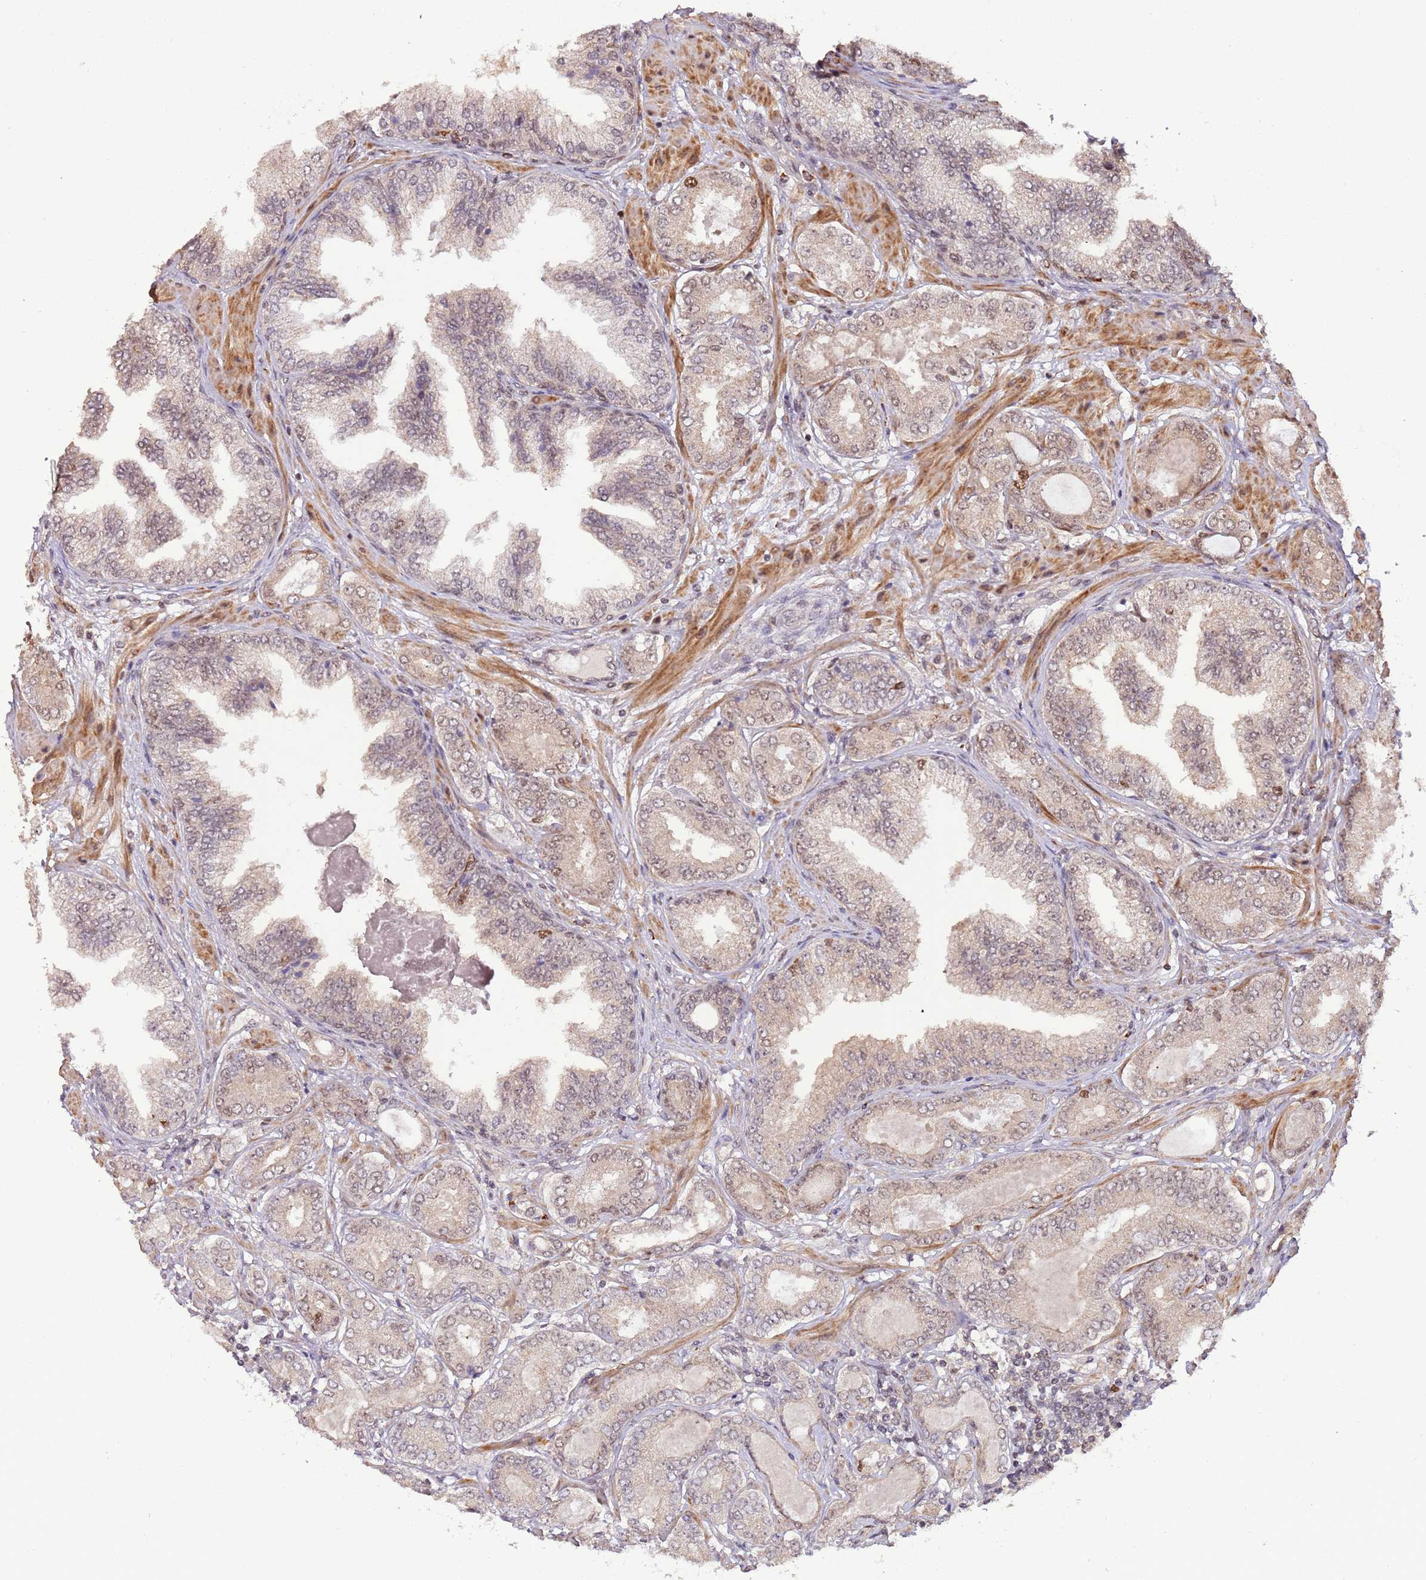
{"staining": {"intensity": "moderate", "quantity": "<25%", "location": "cytoplasmic/membranous,nuclear"}, "tissue": "prostate cancer", "cell_type": "Tumor cells", "image_type": "cancer", "snomed": [{"axis": "morphology", "description": "Adenocarcinoma, Low grade"}, {"axis": "topography", "description": "Prostate"}], "caption": "Protein analysis of prostate adenocarcinoma (low-grade) tissue demonstrates moderate cytoplasmic/membranous and nuclear positivity in about <25% of tumor cells.", "gene": "RIF1", "patient": {"sex": "male", "age": 63}}